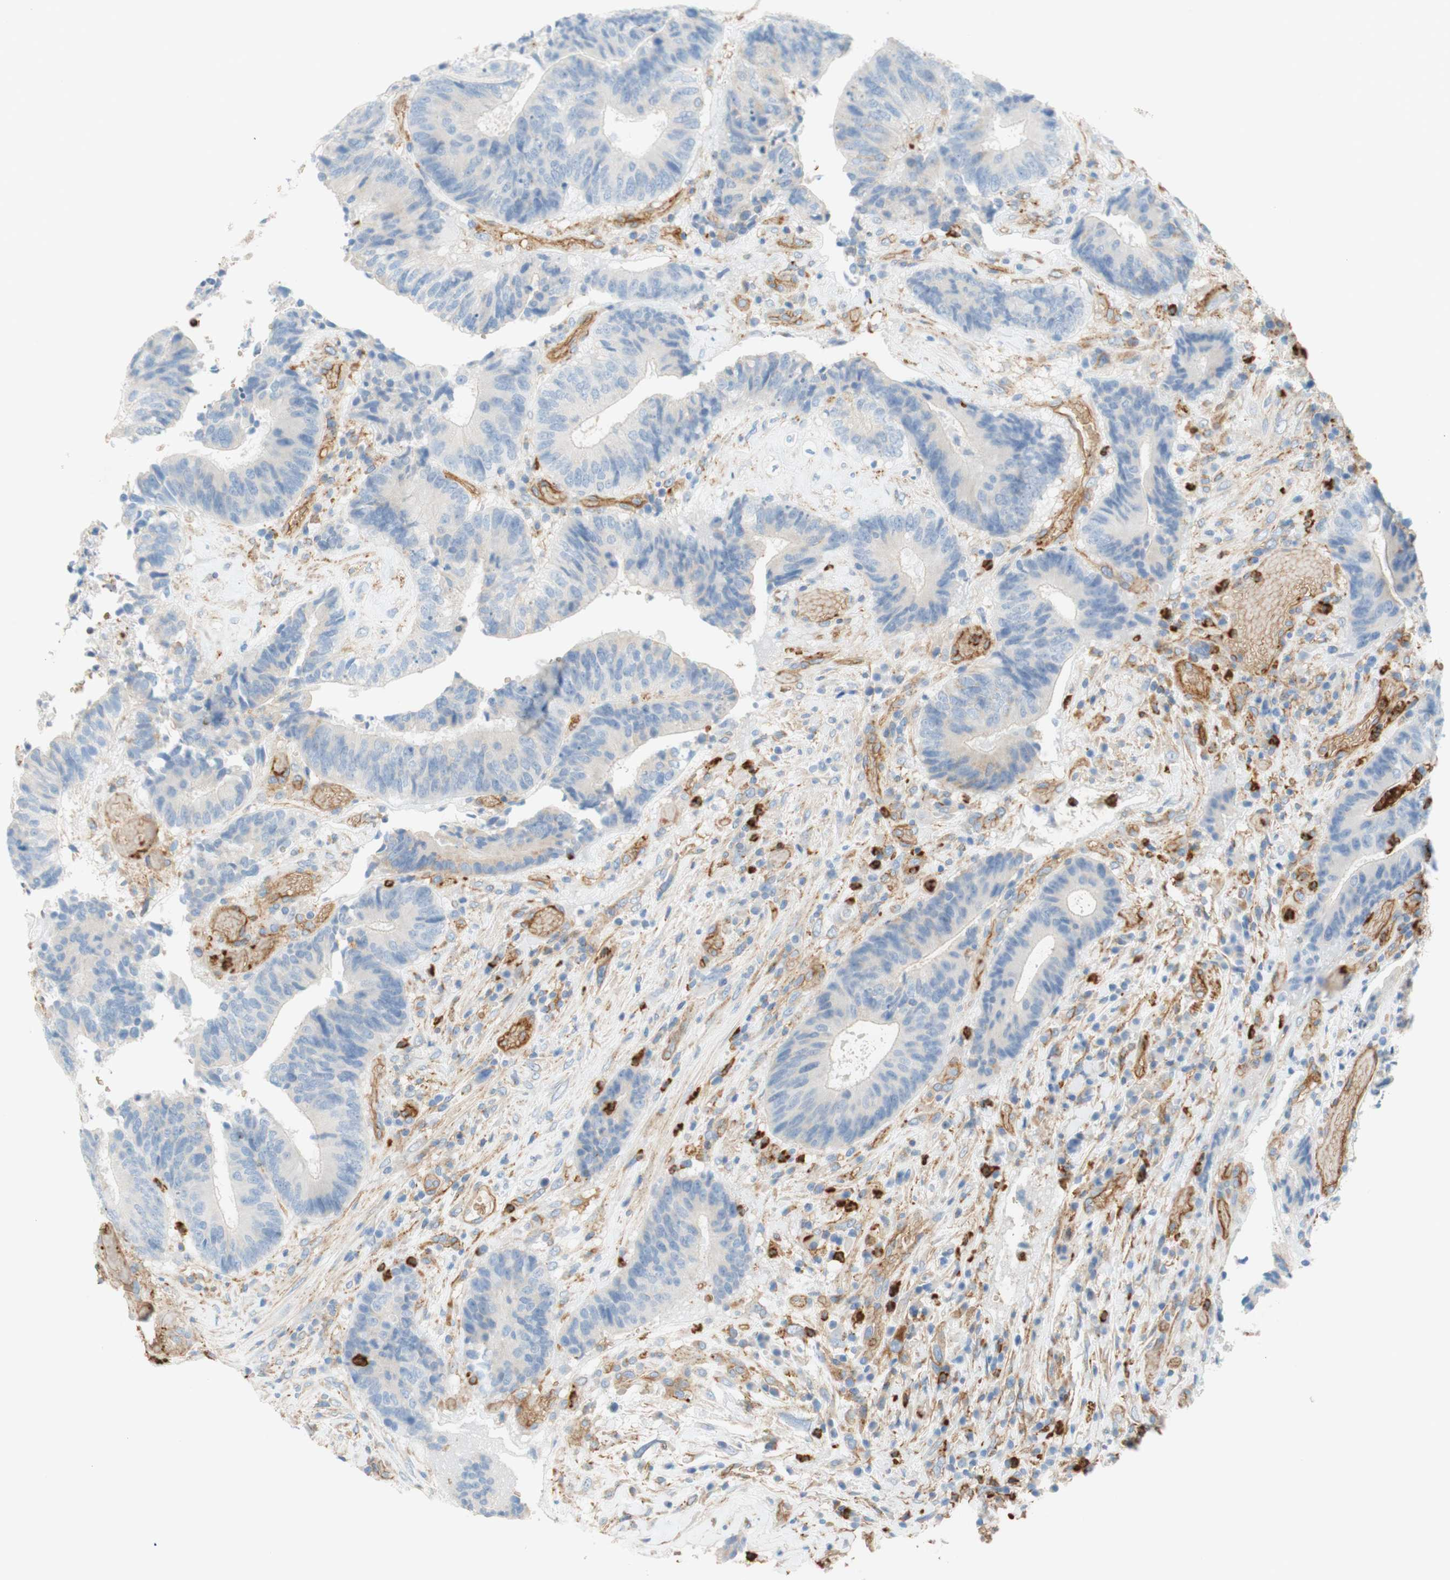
{"staining": {"intensity": "negative", "quantity": "none", "location": "none"}, "tissue": "colorectal cancer", "cell_type": "Tumor cells", "image_type": "cancer", "snomed": [{"axis": "morphology", "description": "Adenocarcinoma, NOS"}, {"axis": "topography", "description": "Rectum"}], "caption": "Immunohistochemistry of human colorectal cancer (adenocarcinoma) demonstrates no staining in tumor cells.", "gene": "STOM", "patient": {"sex": "male", "age": 72}}